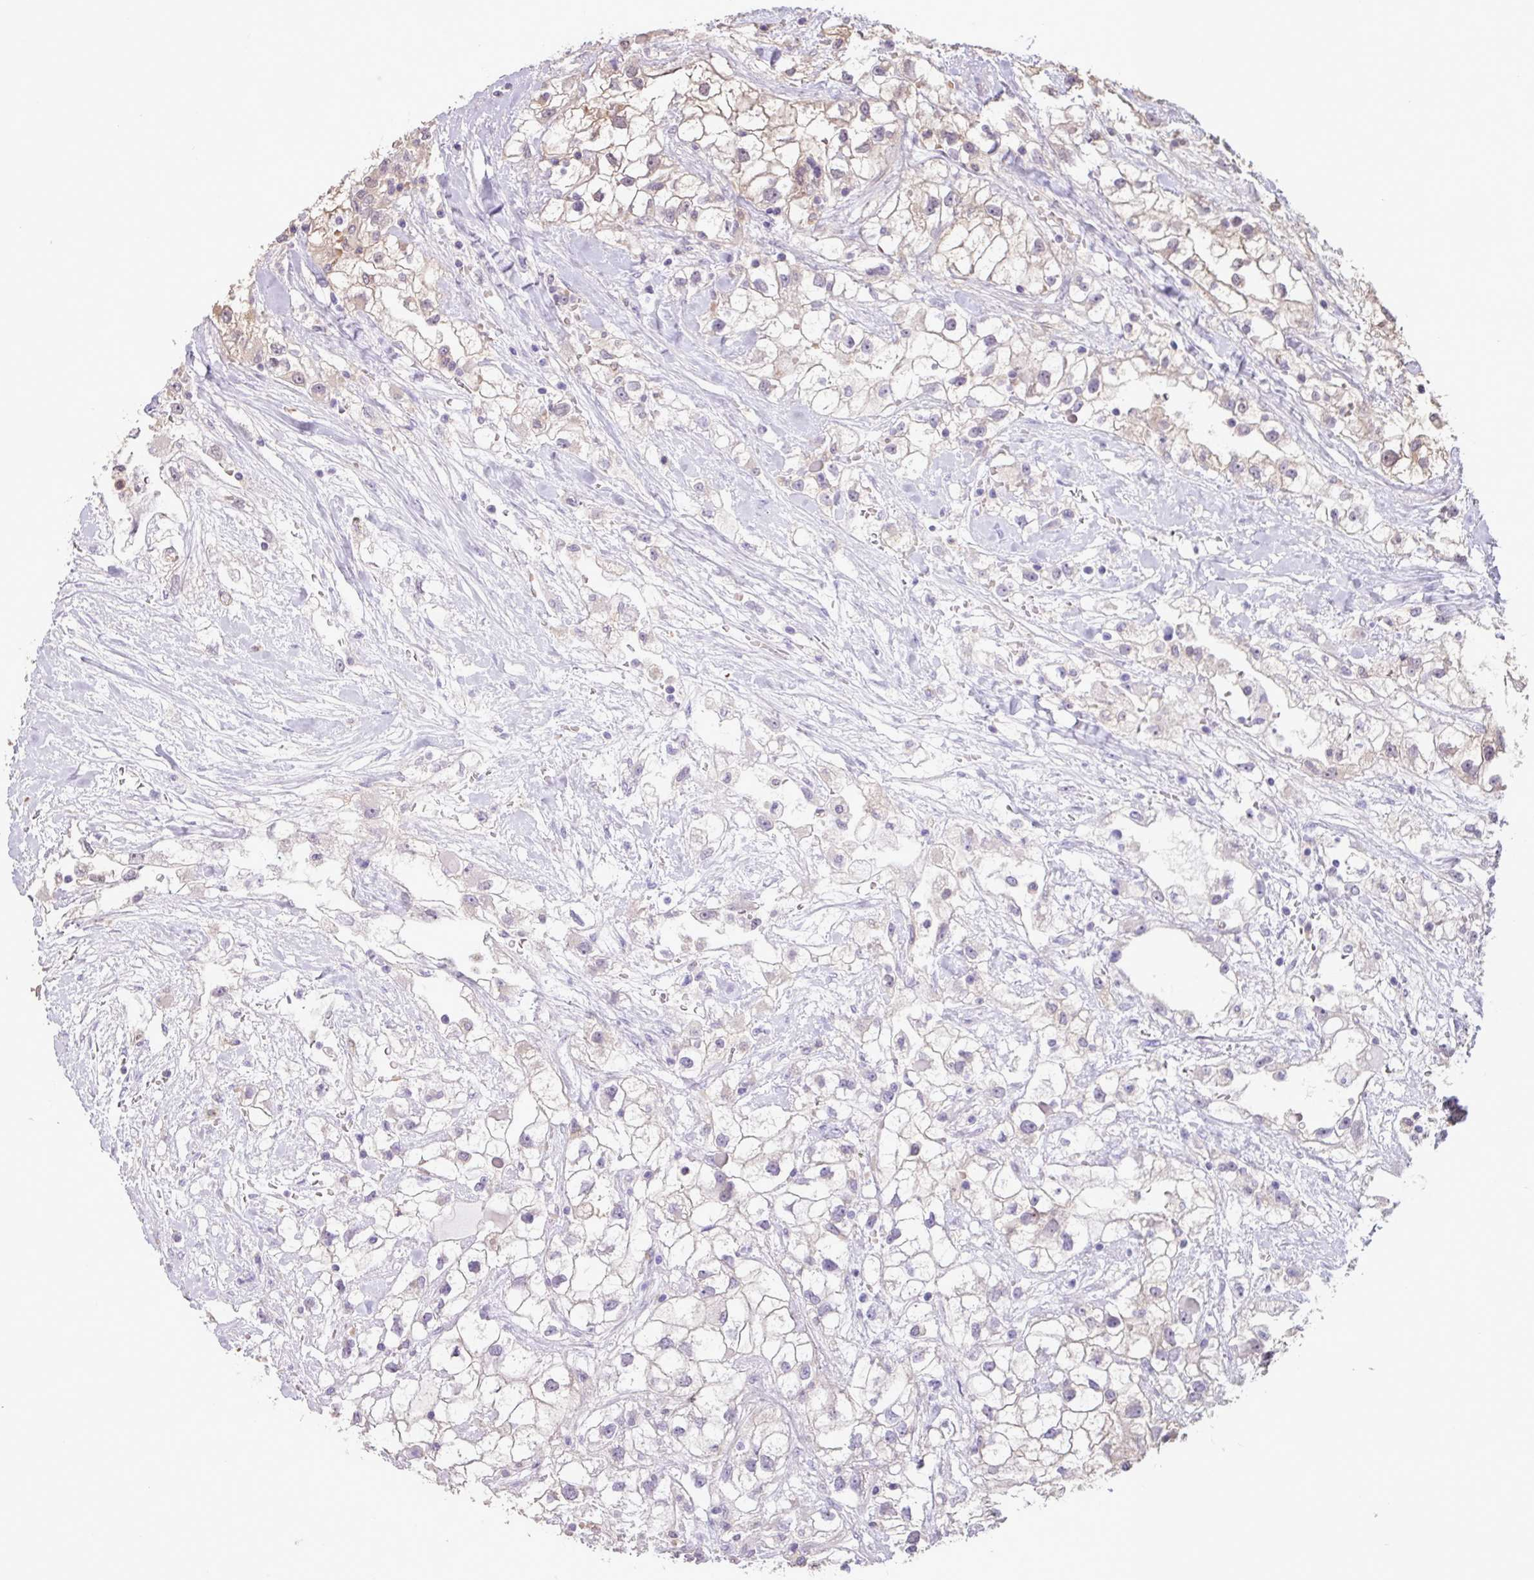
{"staining": {"intensity": "negative", "quantity": "none", "location": "none"}, "tissue": "renal cancer", "cell_type": "Tumor cells", "image_type": "cancer", "snomed": [{"axis": "morphology", "description": "Adenocarcinoma, NOS"}, {"axis": "topography", "description": "Kidney"}], "caption": "This is an immunohistochemistry (IHC) image of human renal cancer (adenocarcinoma). There is no positivity in tumor cells.", "gene": "CHST11", "patient": {"sex": "male", "age": 59}}